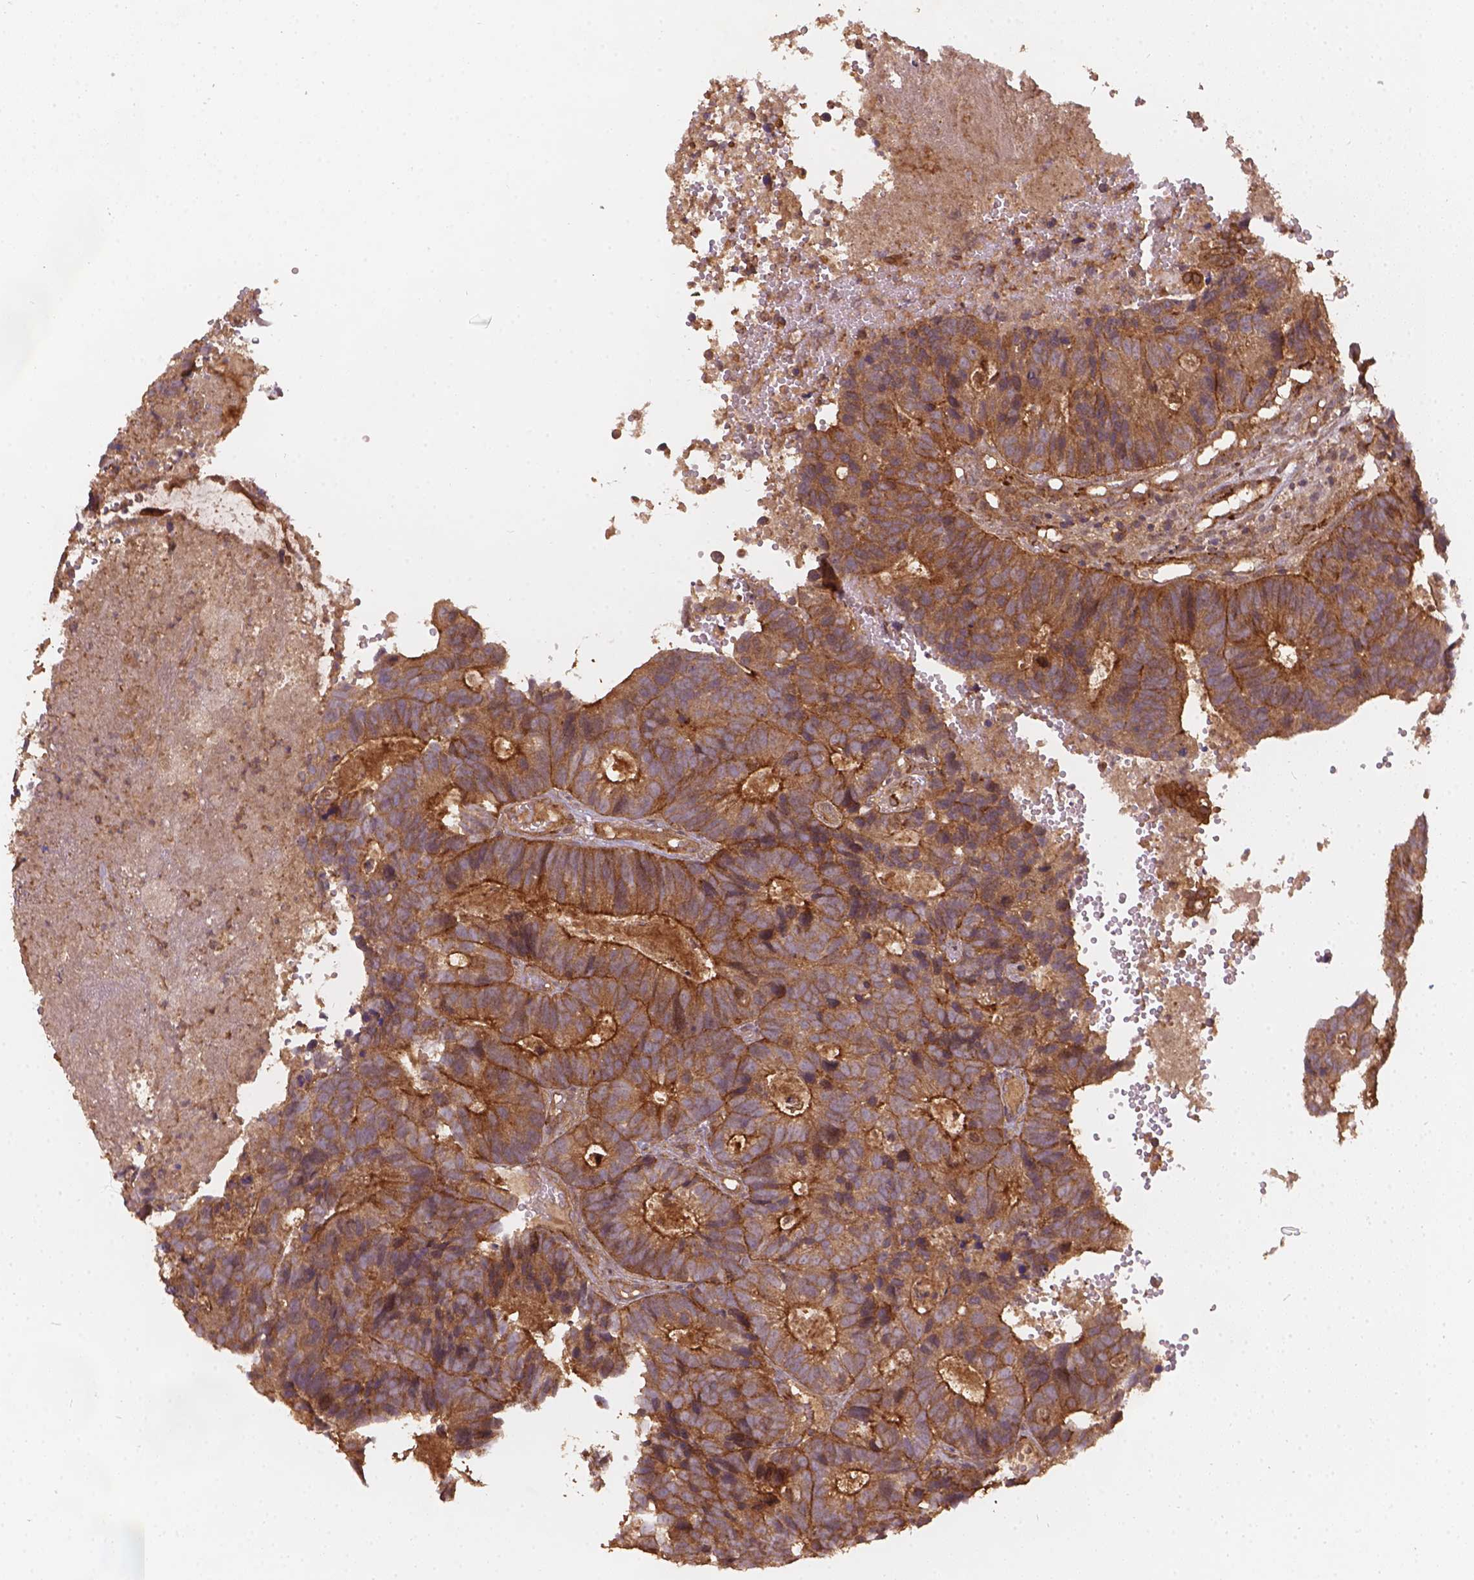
{"staining": {"intensity": "strong", "quantity": ">75%", "location": "cytoplasmic/membranous"}, "tissue": "head and neck cancer", "cell_type": "Tumor cells", "image_type": "cancer", "snomed": [{"axis": "morphology", "description": "Adenocarcinoma, NOS"}, {"axis": "topography", "description": "Head-Neck"}], "caption": "Immunohistochemical staining of human head and neck cancer demonstrates high levels of strong cytoplasmic/membranous protein positivity in about >75% of tumor cells.", "gene": "XPR1", "patient": {"sex": "male", "age": 62}}